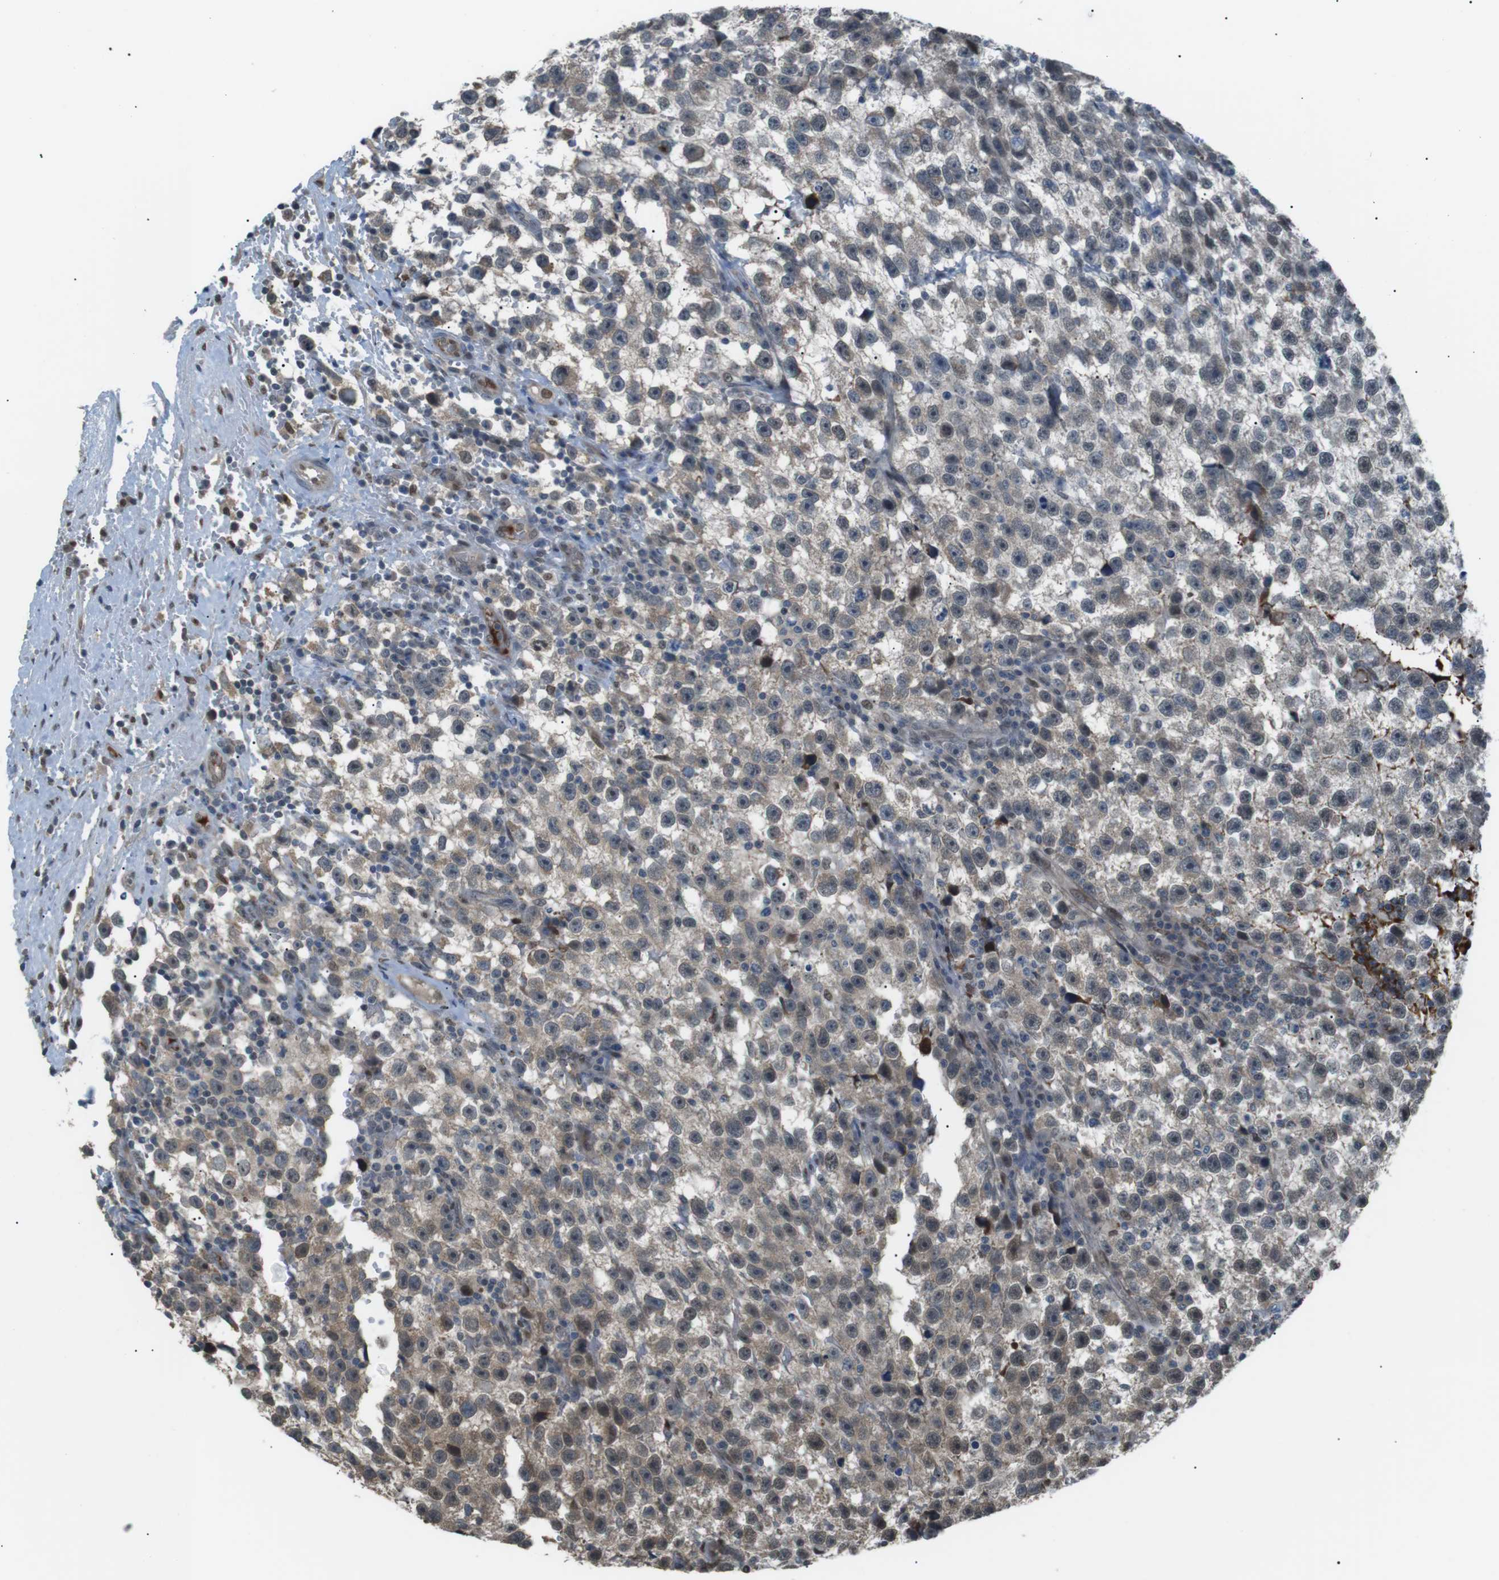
{"staining": {"intensity": "weak", "quantity": "25%-75%", "location": "cytoplasmic/membranous"}, "tissue": "testis cancer", "cell_type": "Tumor cells", "image_type": "cancer", "snomed": [{"axis": "morphology", "description": "Seminoma, NOS"}, {"axis": "topography", "description": "Testis"}], "caption": "Seminoma (testis) stained for a protein displays weak cytoplasmic/membranous positivity in tumor cells. (Stains: DAB in brown, nuclei in blue, Microscopy: brightfield microscopy at high magnification).", "gene": "SRPK2", "patient": {"sex": "male", "age": 33}}